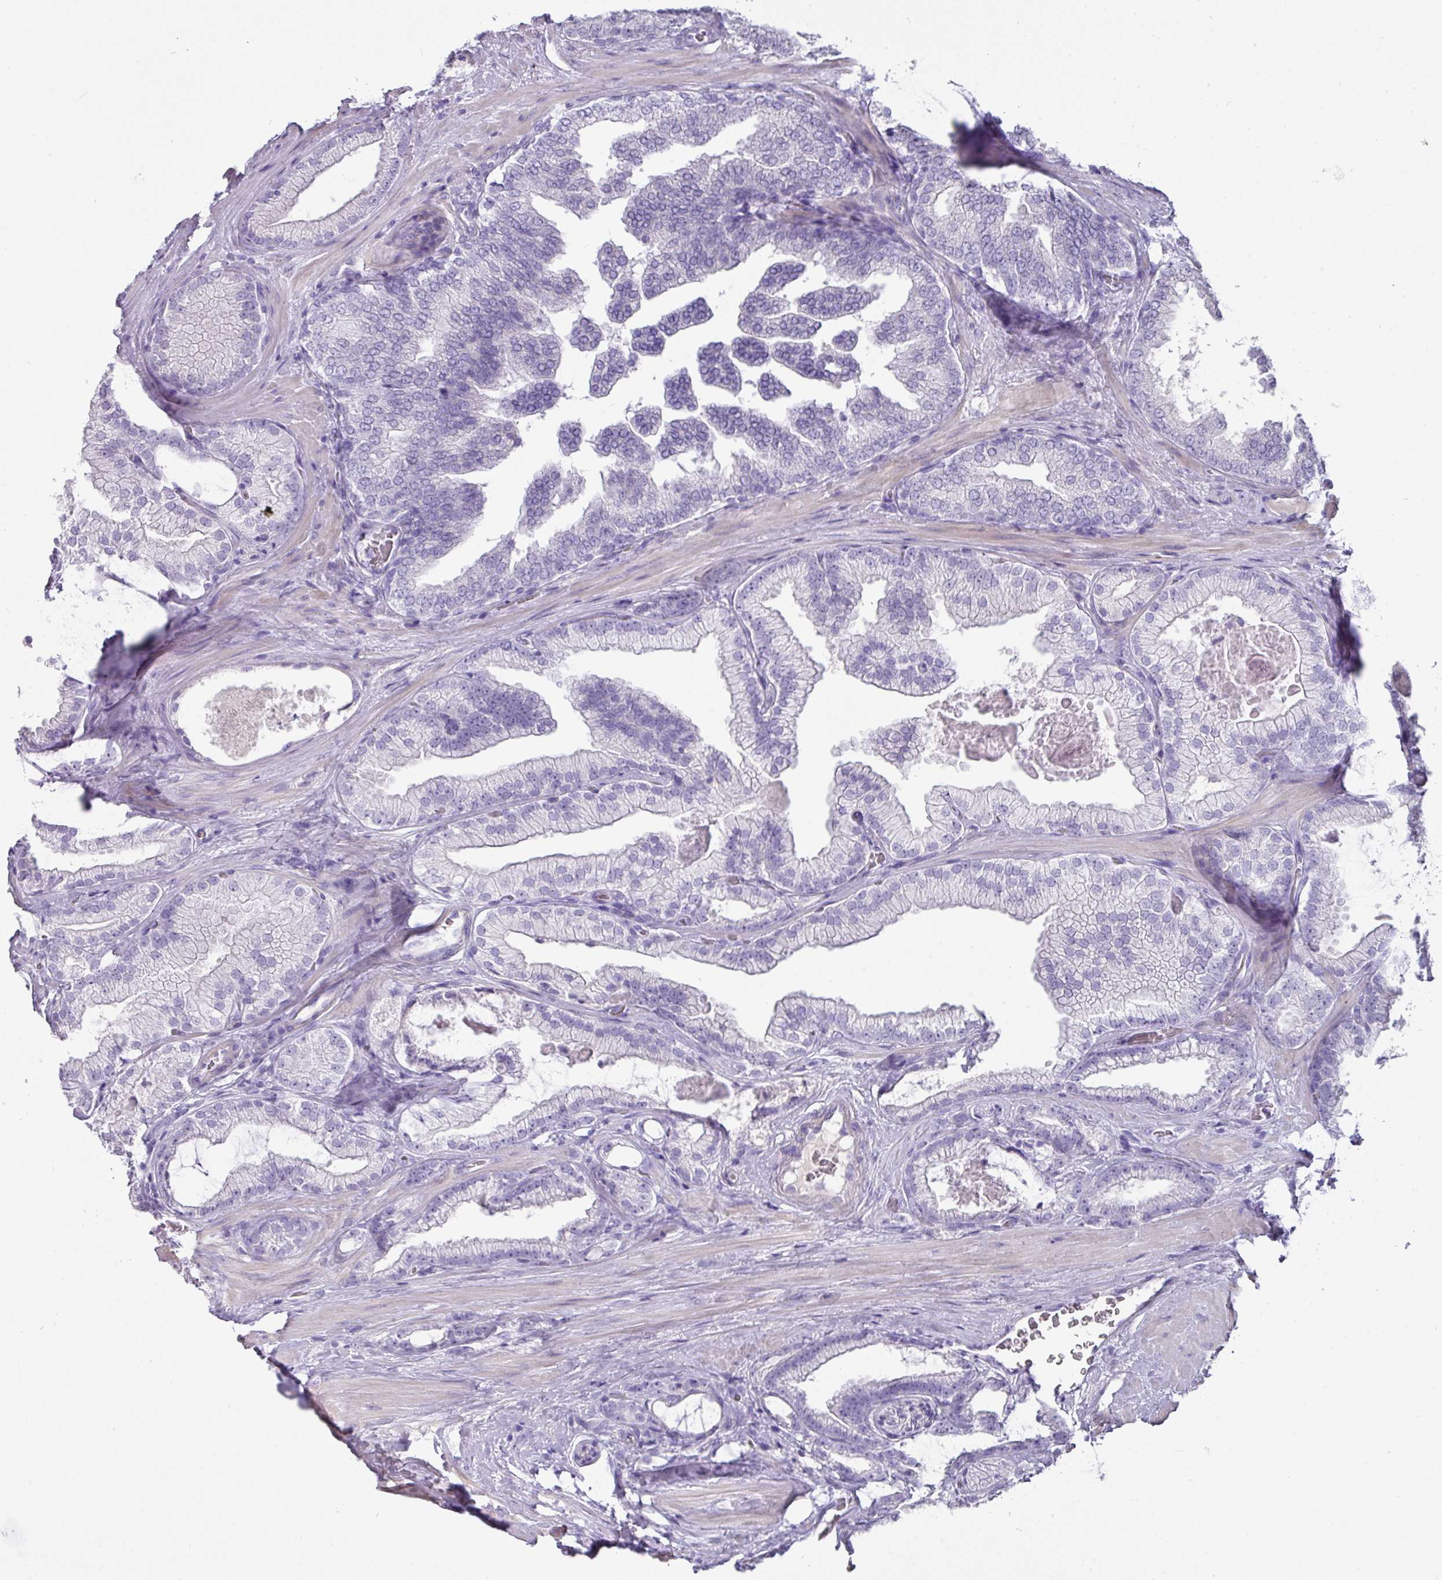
{"staining": {"intensity": "weak", "quantity": "<25%", "location": "cytoplasmic/membranous"}, "tissue": "prostate cancer", "cell_type": "Tumor cells", "image_type": "cancer", "snomed": [{"axis": "morphology", "description": "Adenocarcinoma, High grade"}, {"axis": "topography", "description": "Prostate"}], "caption": "Prostate cancer was stained to show a protein in brown. There is no significant positivity in tumor cells.", "gene": "GSTA3", "patient": {"sex": "male", "age": 68}}